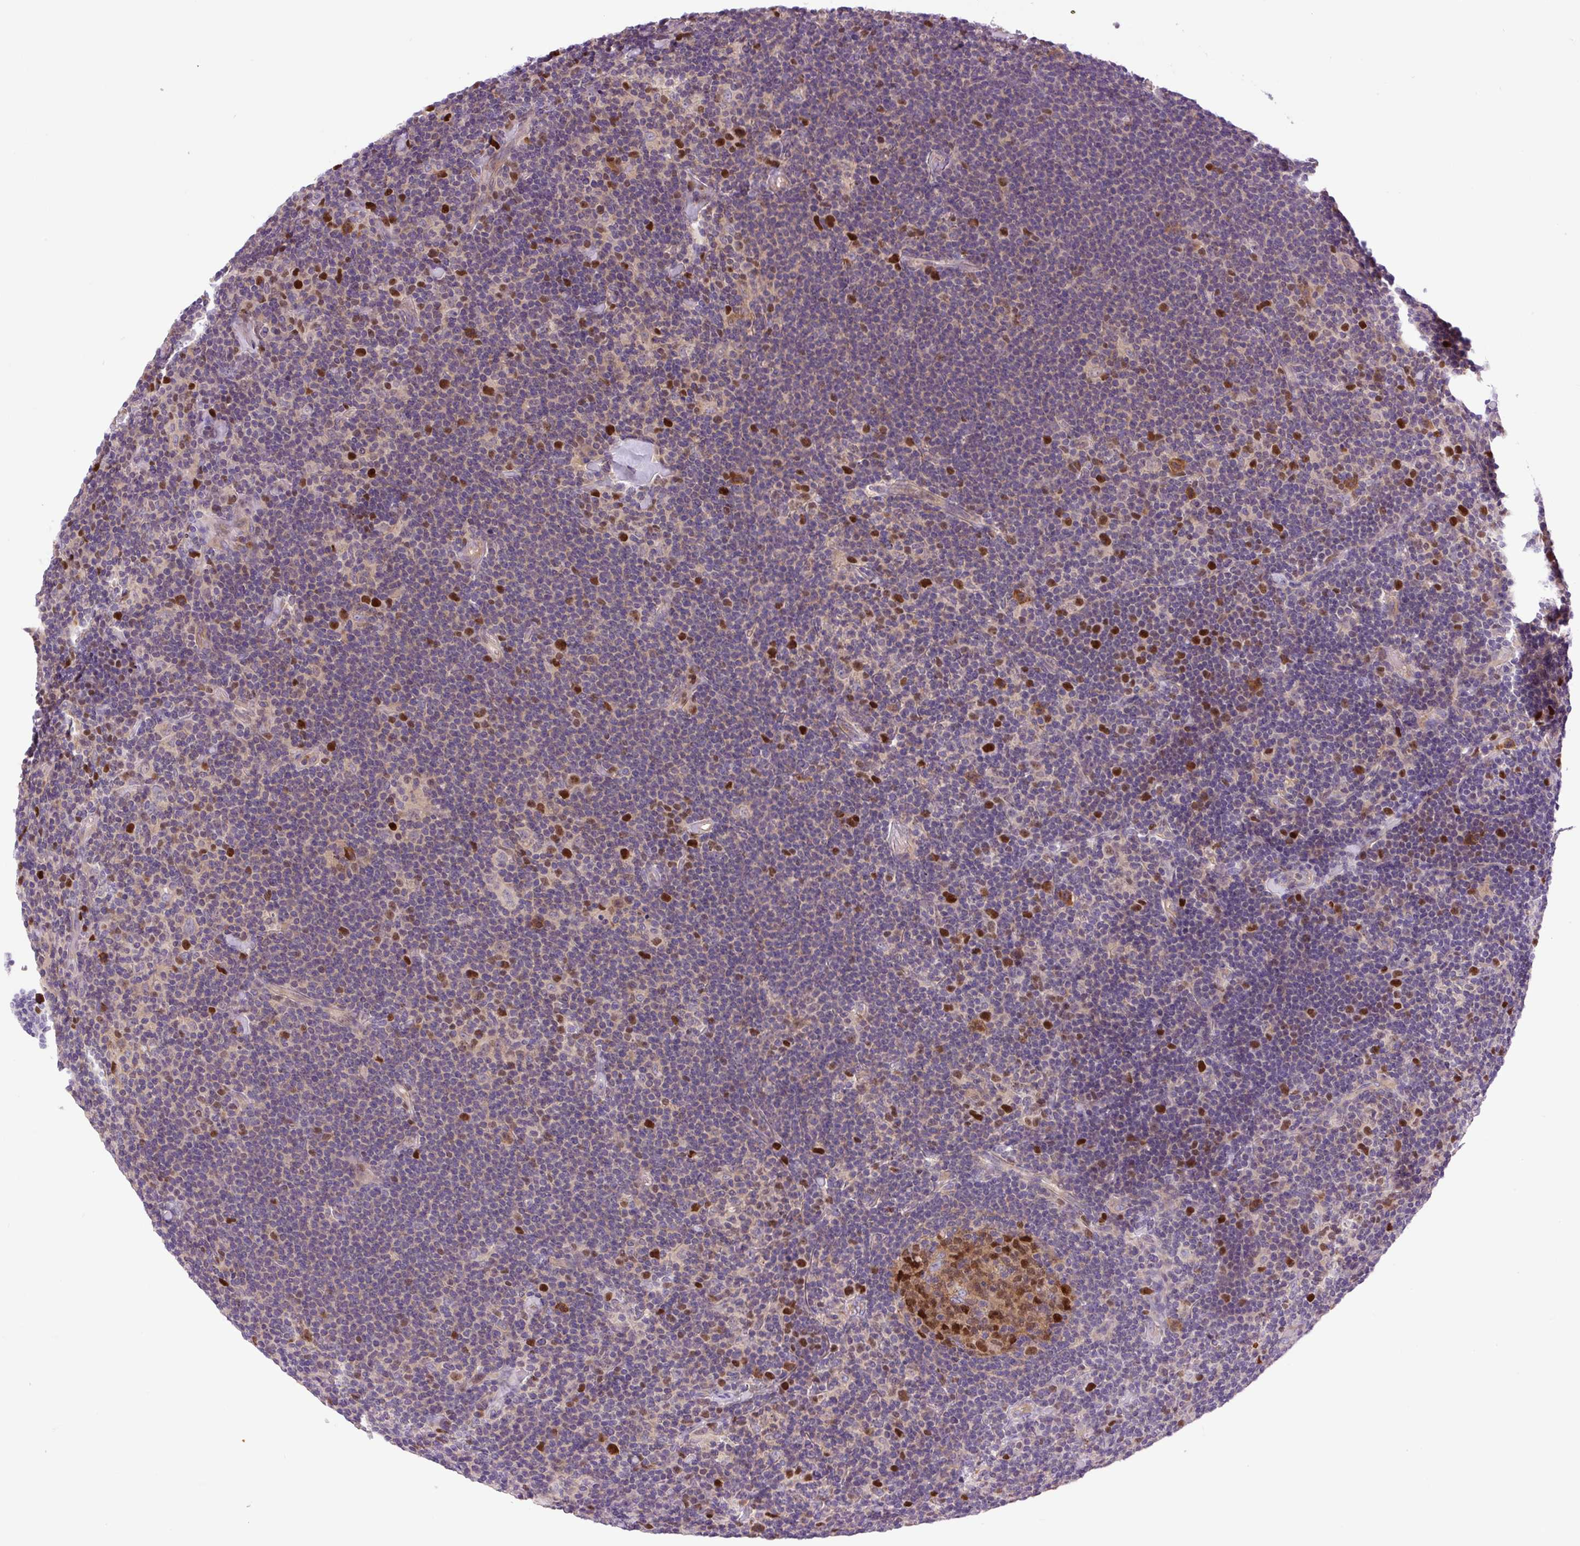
{"staining": {"intensity": "negative", "quantity": "none", "location": "none"}, "tissue": "lymphoma", "cell_type": "Tumor cells", "image_type": "cancer", "snomed": [{"axis": "morphology", "description": "Hodgkin's disease, NOS"}, {"axis": "topography", "description": "Lymph node"}], "caption": "Protein analysis of lymphoma displays no significant staining in tumor cells.", "gene": "KIFC1", "patient": {"sex": "female", "age": 57}}